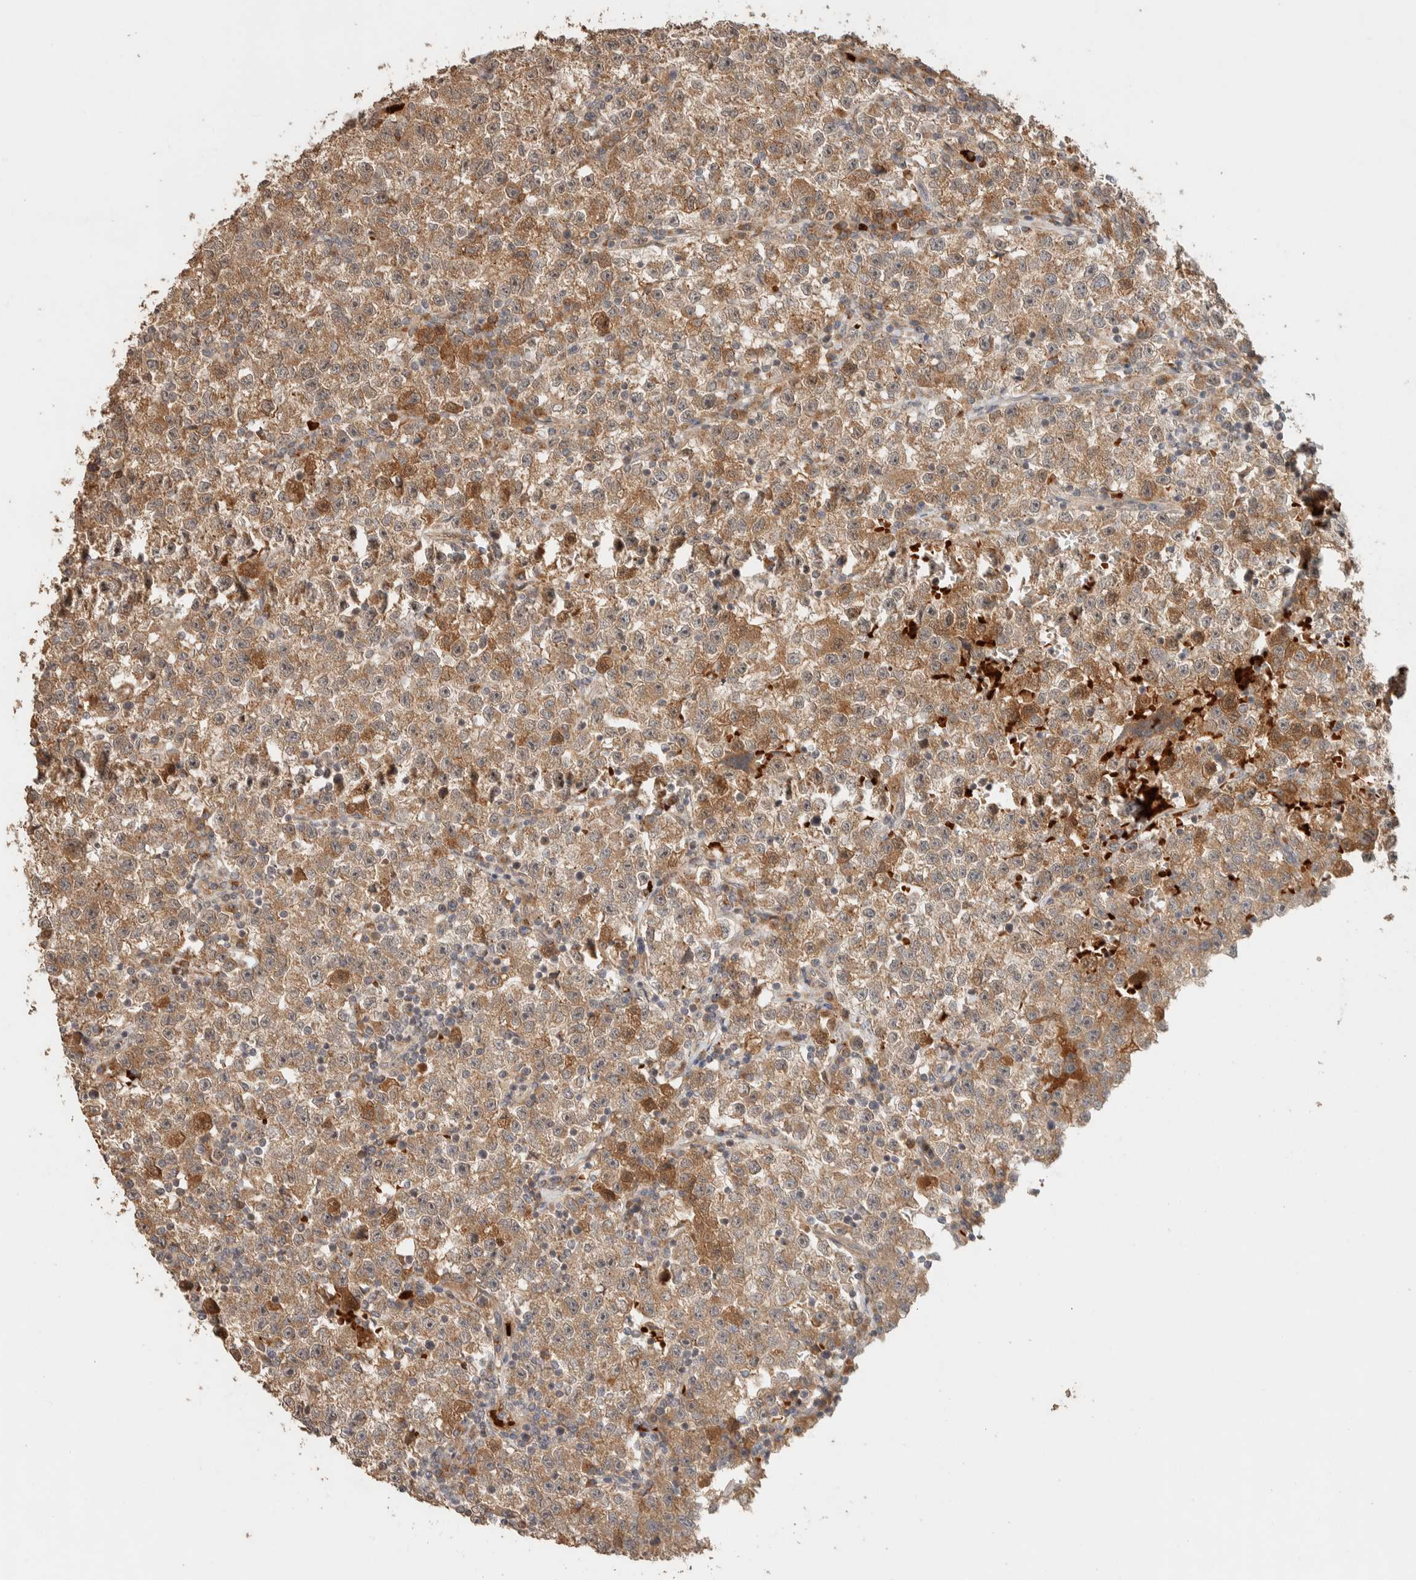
{"staining": {"intensity": "moderate", "quantity": ">75%", "location": "cytoplasmic/membranous"}, "tissue": "testis cancer", "cell_type": "Tumor cells", "image_type": "cancer", "snomed": [{"axis": "morphology", "description": "Seminoma, NOS"}, {"axis": "topography", "description": "Testis"}], "caption": "Protein staining reveals moderate cytoplasmic/membranous staining in approximately >75% of tumor cells in seminoma (testis).", "gene": "ZBTB2", "patient": {"sex": "male", "age": 22}}